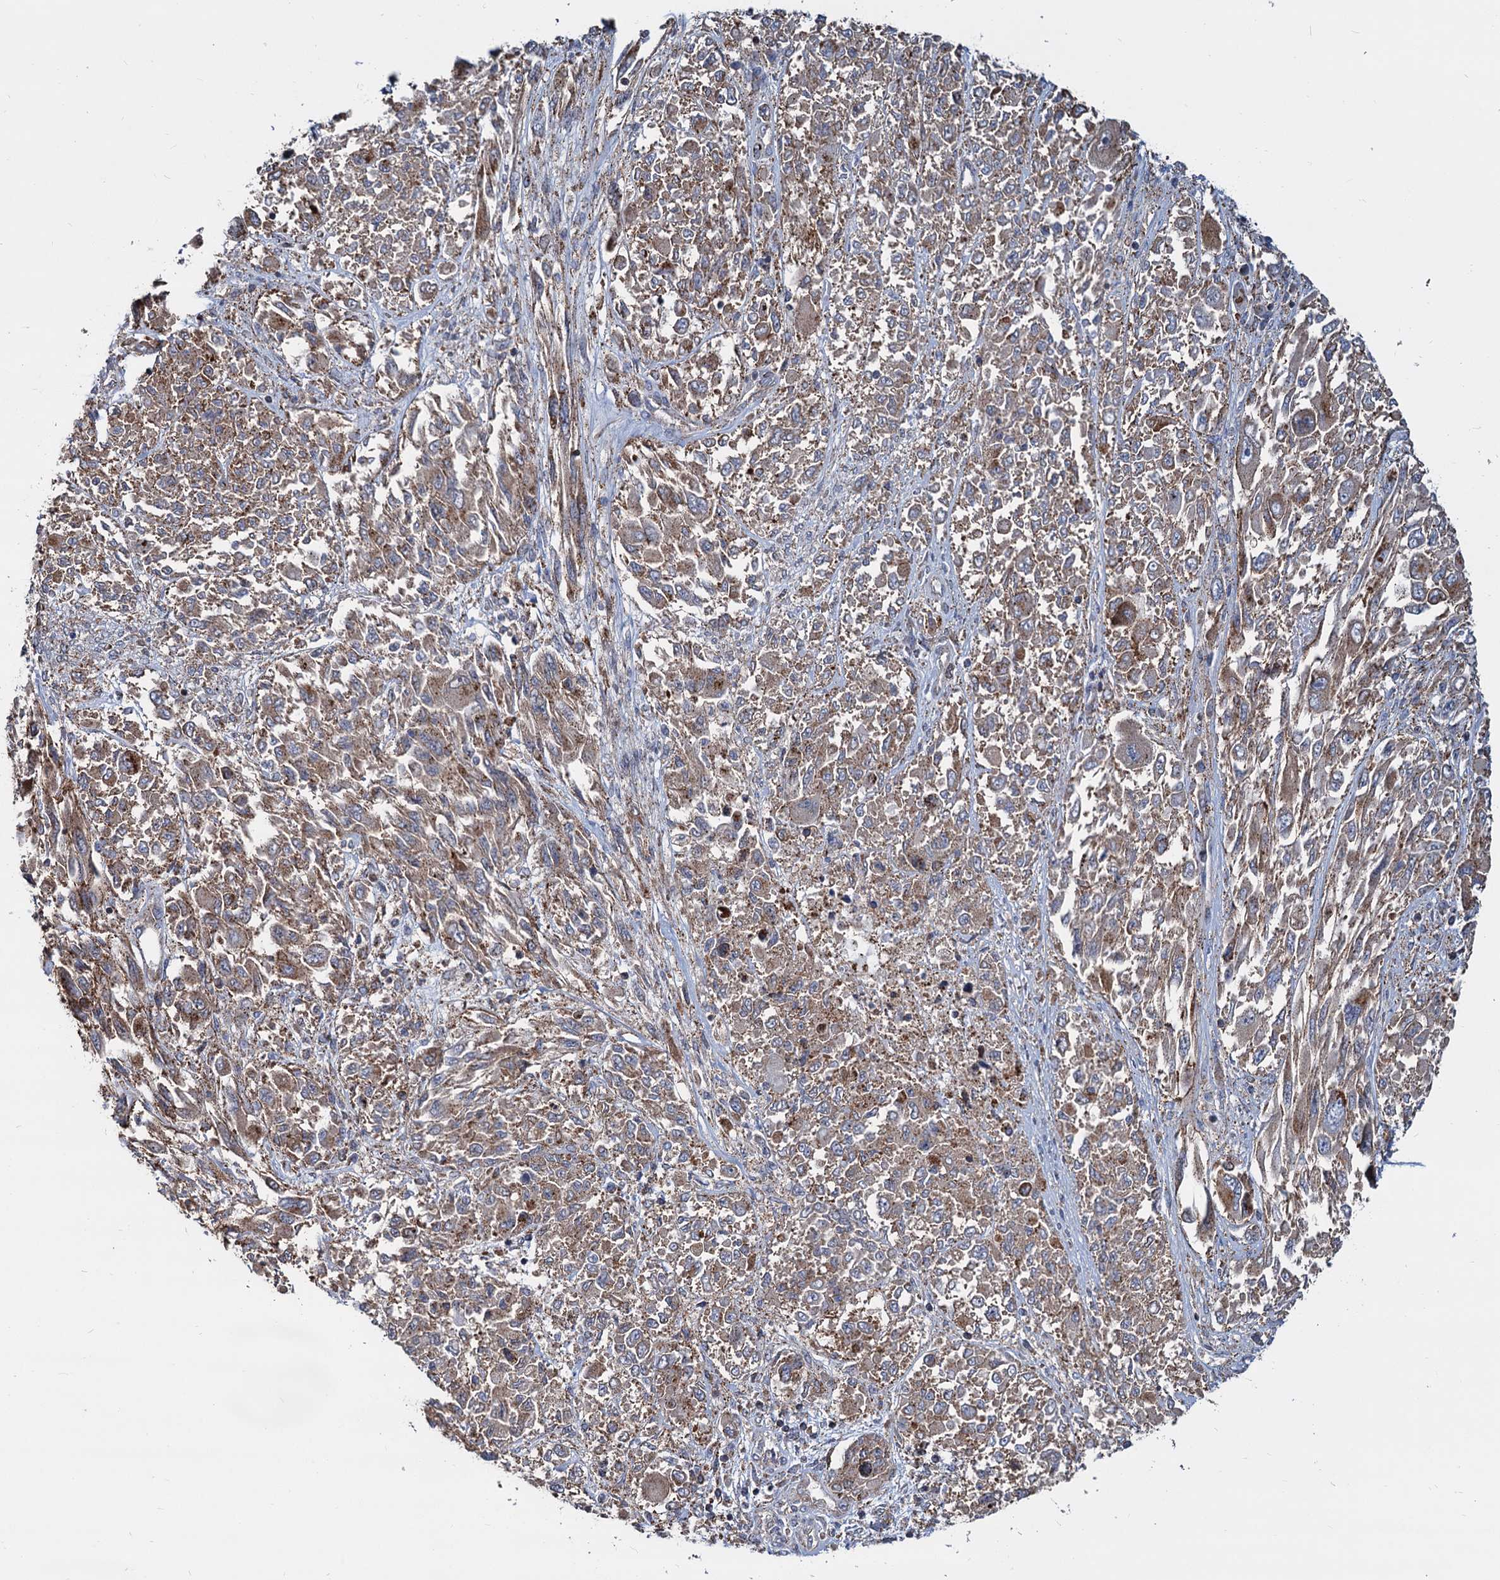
{"staining": {"intensity": "moderate", "quantity": ">75%", "location": "cytoplasmic/membranous"}, "tissue": "melanoma", "cell_type": "Tumor cells", "image_type": "cancer", "snomed": [{"axis": "morphology", "description": "Malignant melanoma, NOS"}, {"axis": "topography", "description": "Skin"}], "caption": "Protein expression analysis of human malignant melanoma reveals moderate cytoplasmic/membranous staining in about >75% of tumor cells.", "gene": "PSEN1", "patient": {"sex": "female", "age": 91}}